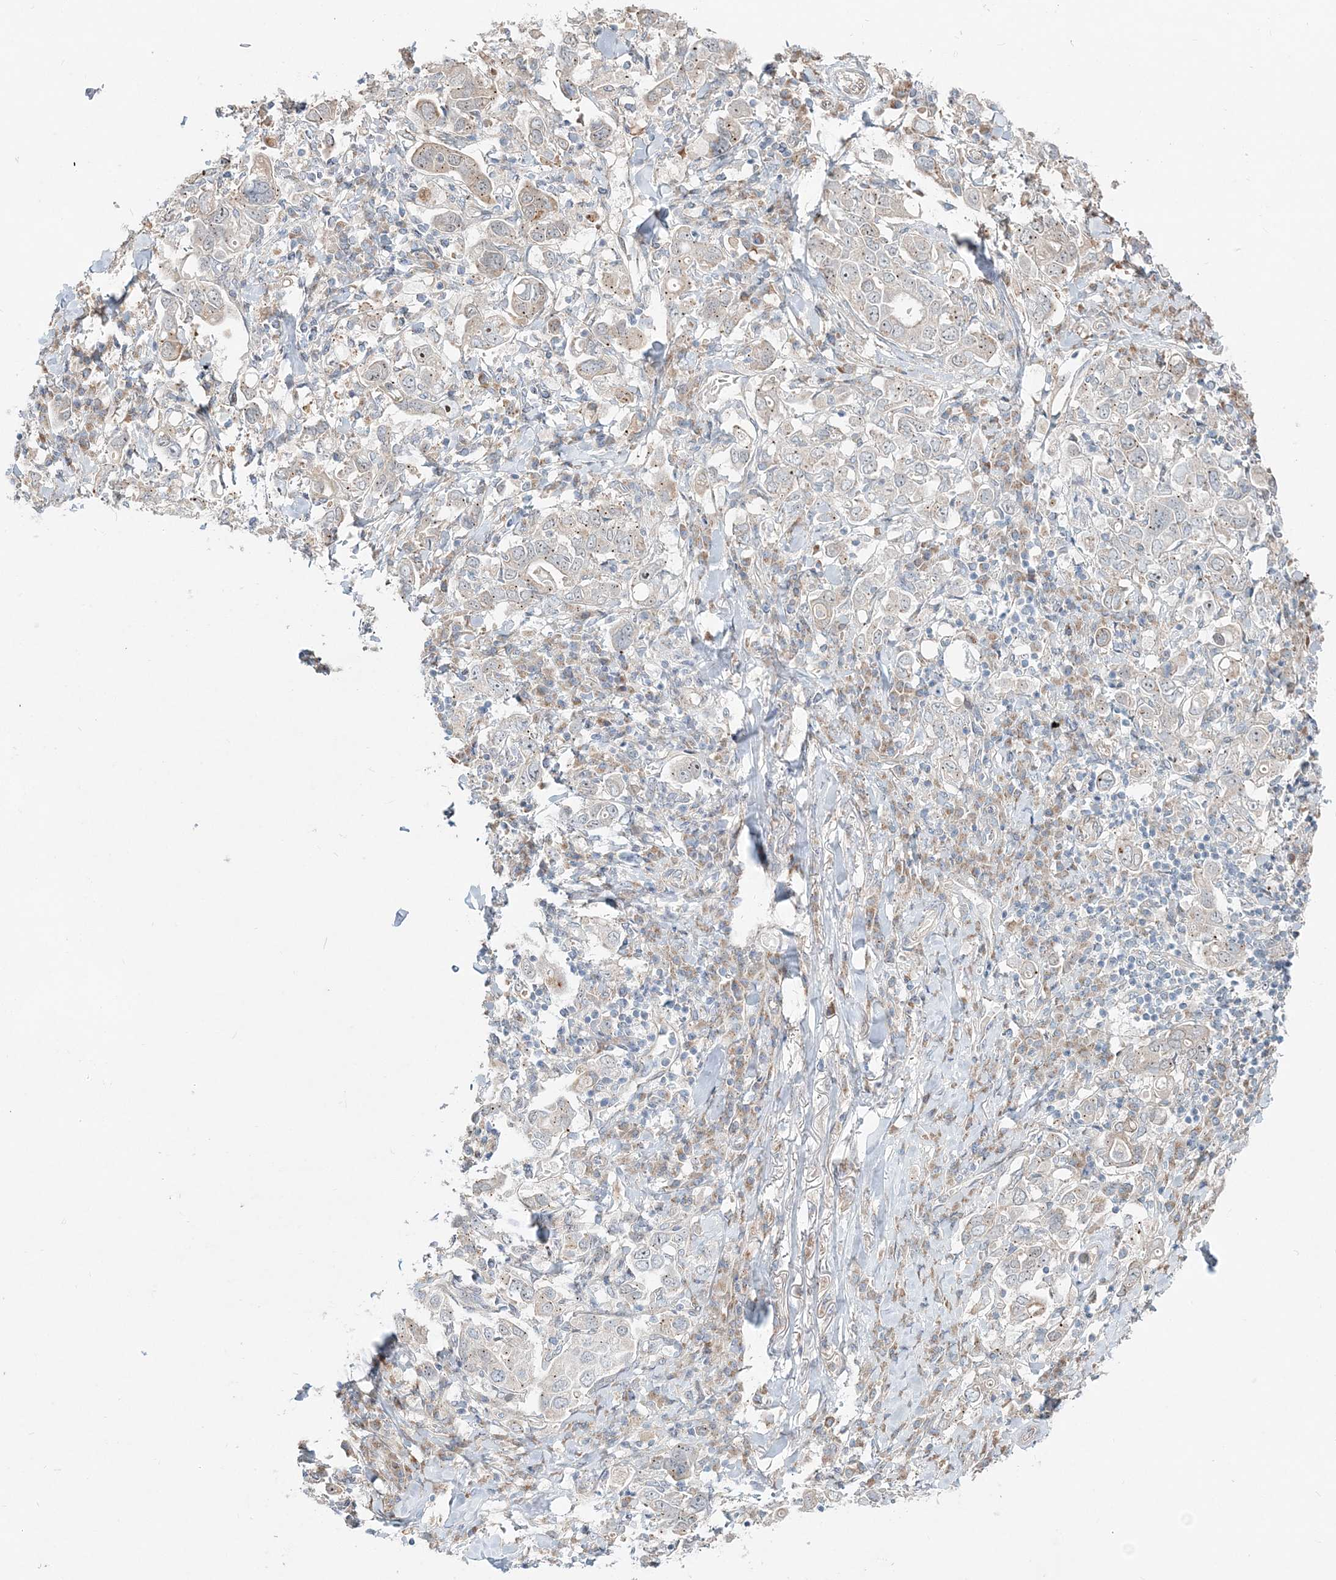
{"staining": {"intensity": "negative", "quantity": "none", "location": "none"}, "tissue": "stomach cancer", "cell_type": "Tumor cells", "image_type": "cancer", "snomed": [{"axis": "morphology", "description": "Adenocarcinoma, NOS"}, {"axis": "topography", "description": "Stomach, upper"}], "caption": "Image shows no protein staining in tumor cells of stomach cancer tissue.", "gene": "CXXC5", "patient": {"sex": "male", "age": 62}}